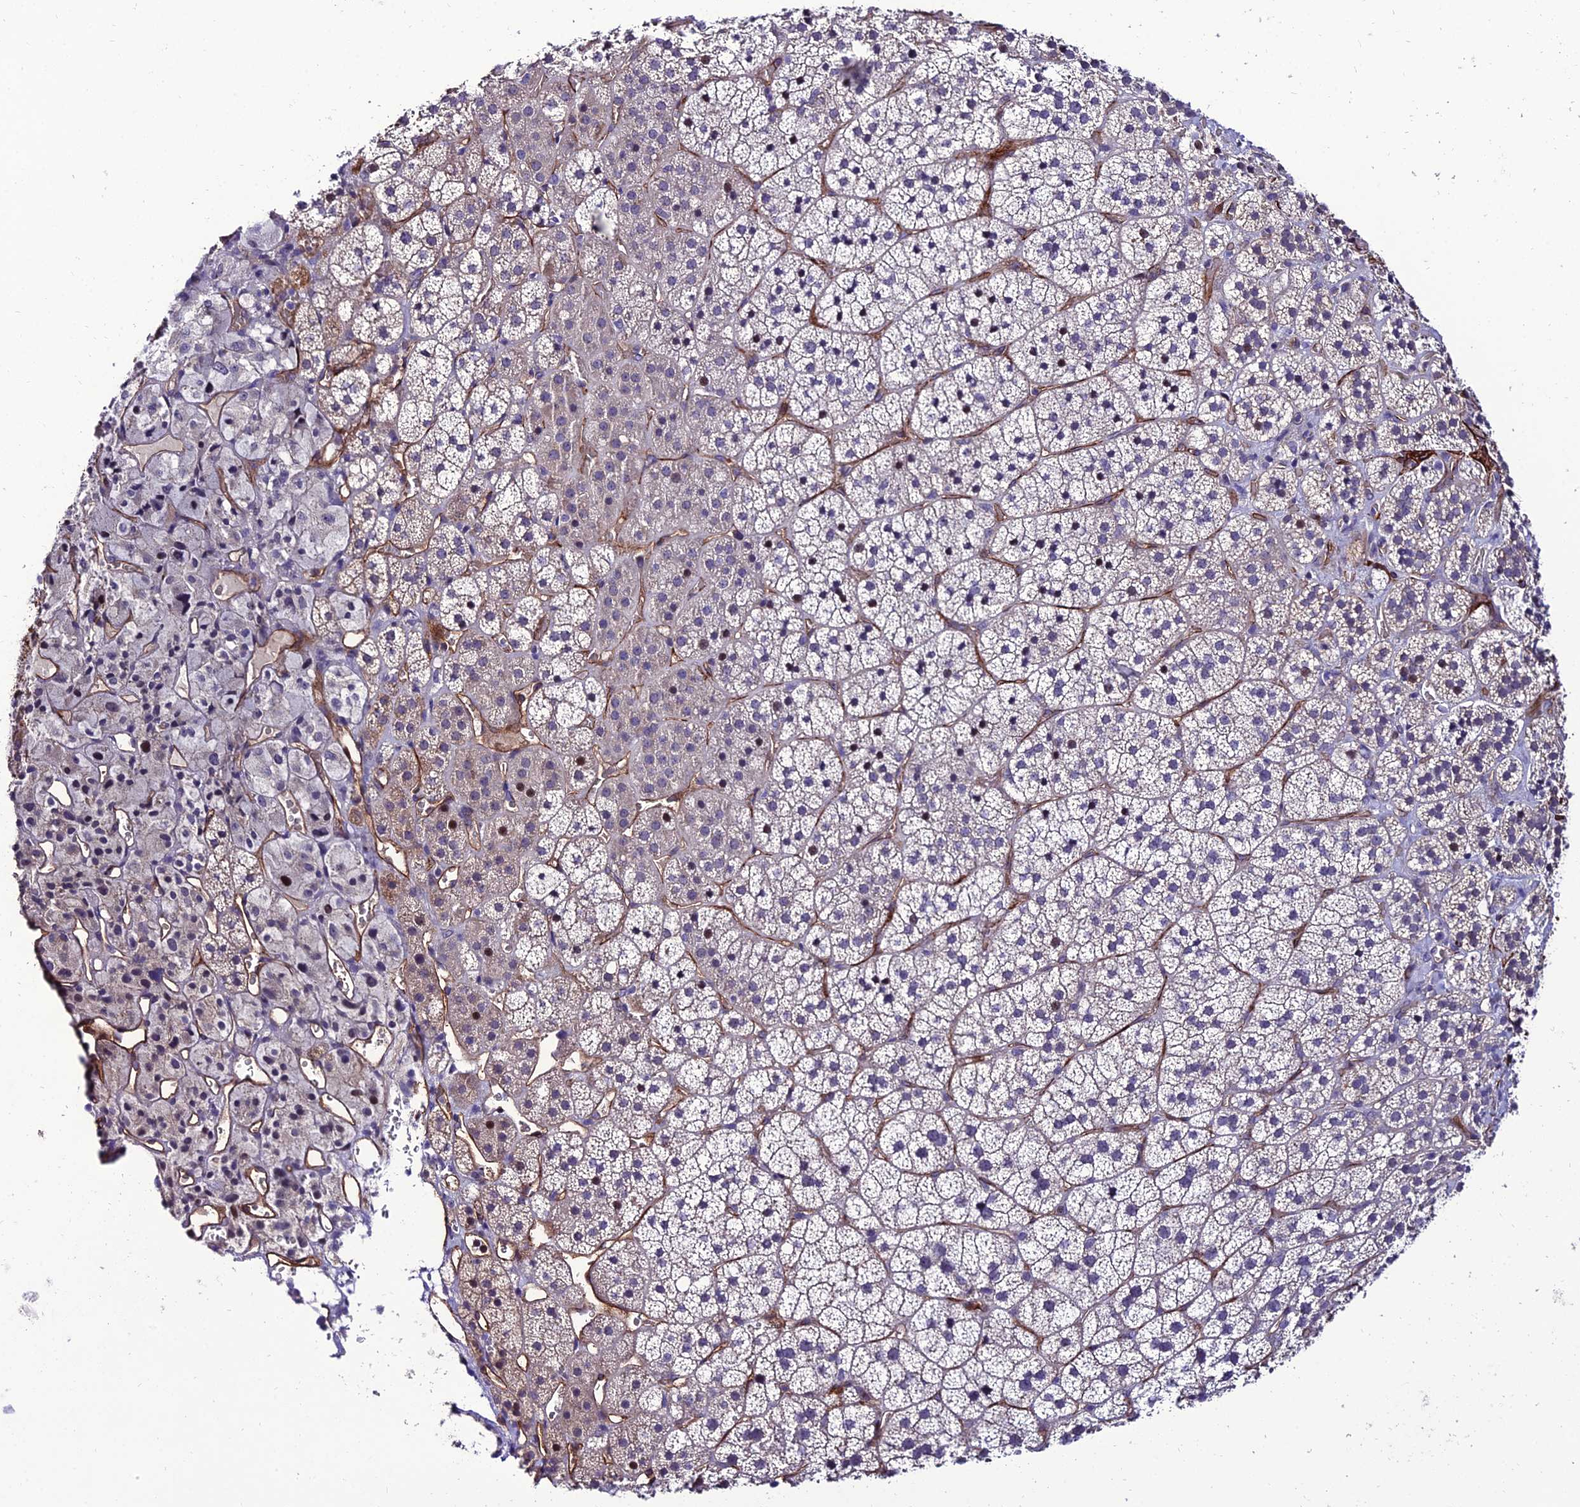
{"staining": {"intensity": "weak", "quantity": "<25%", "location": "cytoplasmic/membranous,nuclear"}, "tissue": "adrenal gland", "cell_type": "Glandular cells", "image_type": "normal", "snomed": [{"axis": "morphology", "description": "Normal tissue, NOS"}, {"axis": "topography", "description": "Adrenal gland"}], "caption": "An immunohistochemistry (IHC) micrograph of benign adrenal gland is shown. There is no staining in glandular cells of adrenal gland. (DAB immunohistochemistry (IHC) with hematoxylin counter stain).", "gene": "ALDH3B2", "patient": {"sex": "female", "age": 44}}